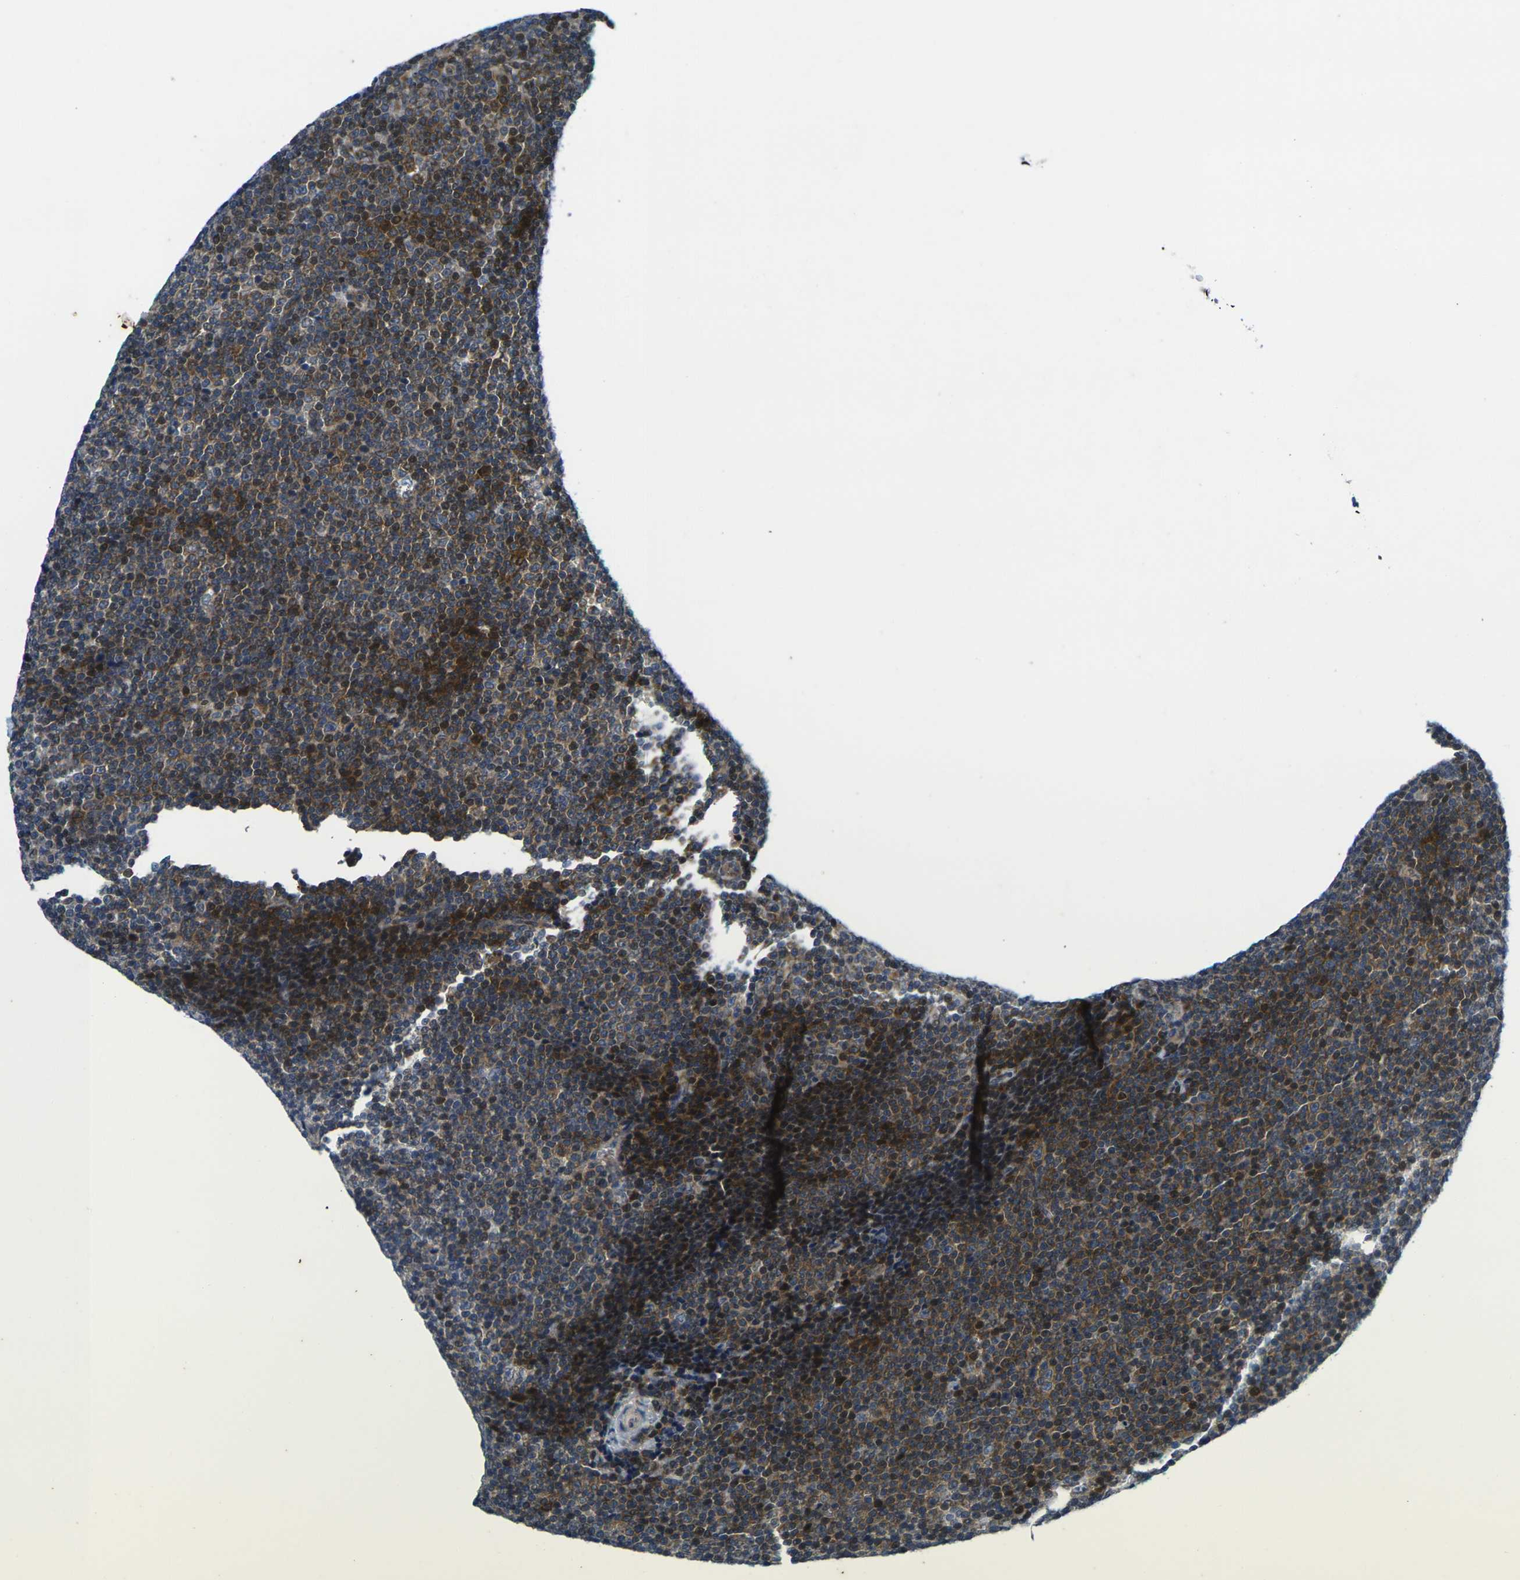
{"staining": {"intensity": "moderate", "quantity": "<25%", "location": "cytoplasmic/membranous,nuclear"}, "tissue": "lymphoma", "cell_type": "Tumor cells", "image_type": "cancer", "snomed": [{"axis": "morphology", "description": "Malignant lymphoma, non-Hodgkin's type, Low grade"}, {"axis": "topography", "description": "Lymph node"}], "caption": "Lymphoma stained with a protein marker shows moderate staining in tumor cells.", "gene": "ROBO2", "patient": {"sex": "female", "age": 67}}